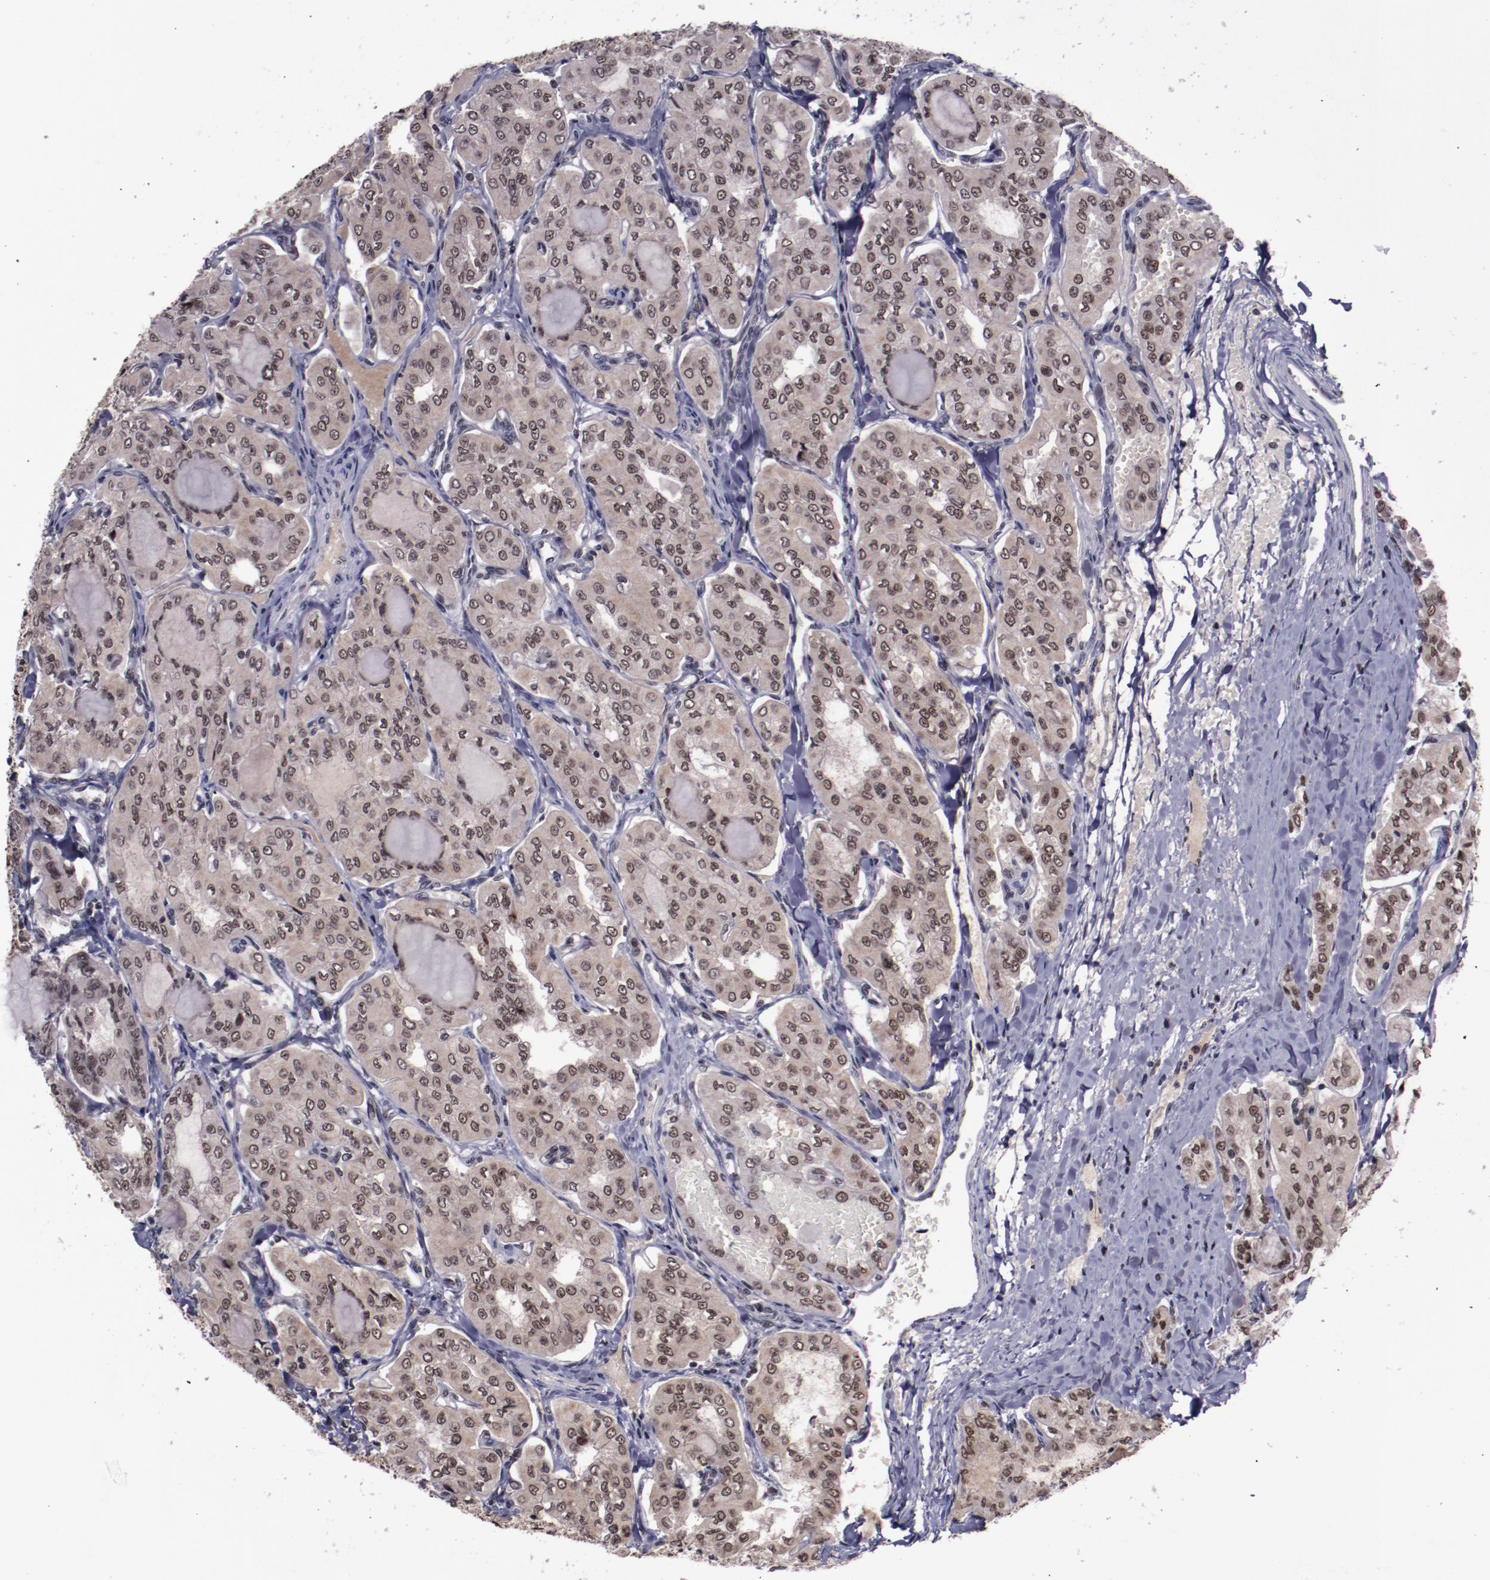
{"staining": {"intensity": "moderate", "quantity": ">75%", "location": "cytoplasmic/membranous,nuclear"}, "tissue": "thyroid cancer", "cell_type": "Tumor cells", "image_type": "cancer", "snomed": [{"axis": "morphology", "description": "Papillary adenocarcinoma, NOS"}, {"axis": "topography", "description": "Thyroid gland"}], "caption": "Protein positivity by immunohistochemistry (IHC) reveals moderate cytoplasmic/membranous and nuclear expression in approximately >75% of tumor cells in thyroid cancer (papillary adenocarcinoma). The staining was performed using DAB (3,3'-diaminobenzidine), with brown indicating positive protein expression. Nuclei are stained blue with hematoxylin.", "gene": "ERH", "patient": {"sex": "male", "age": 20}}